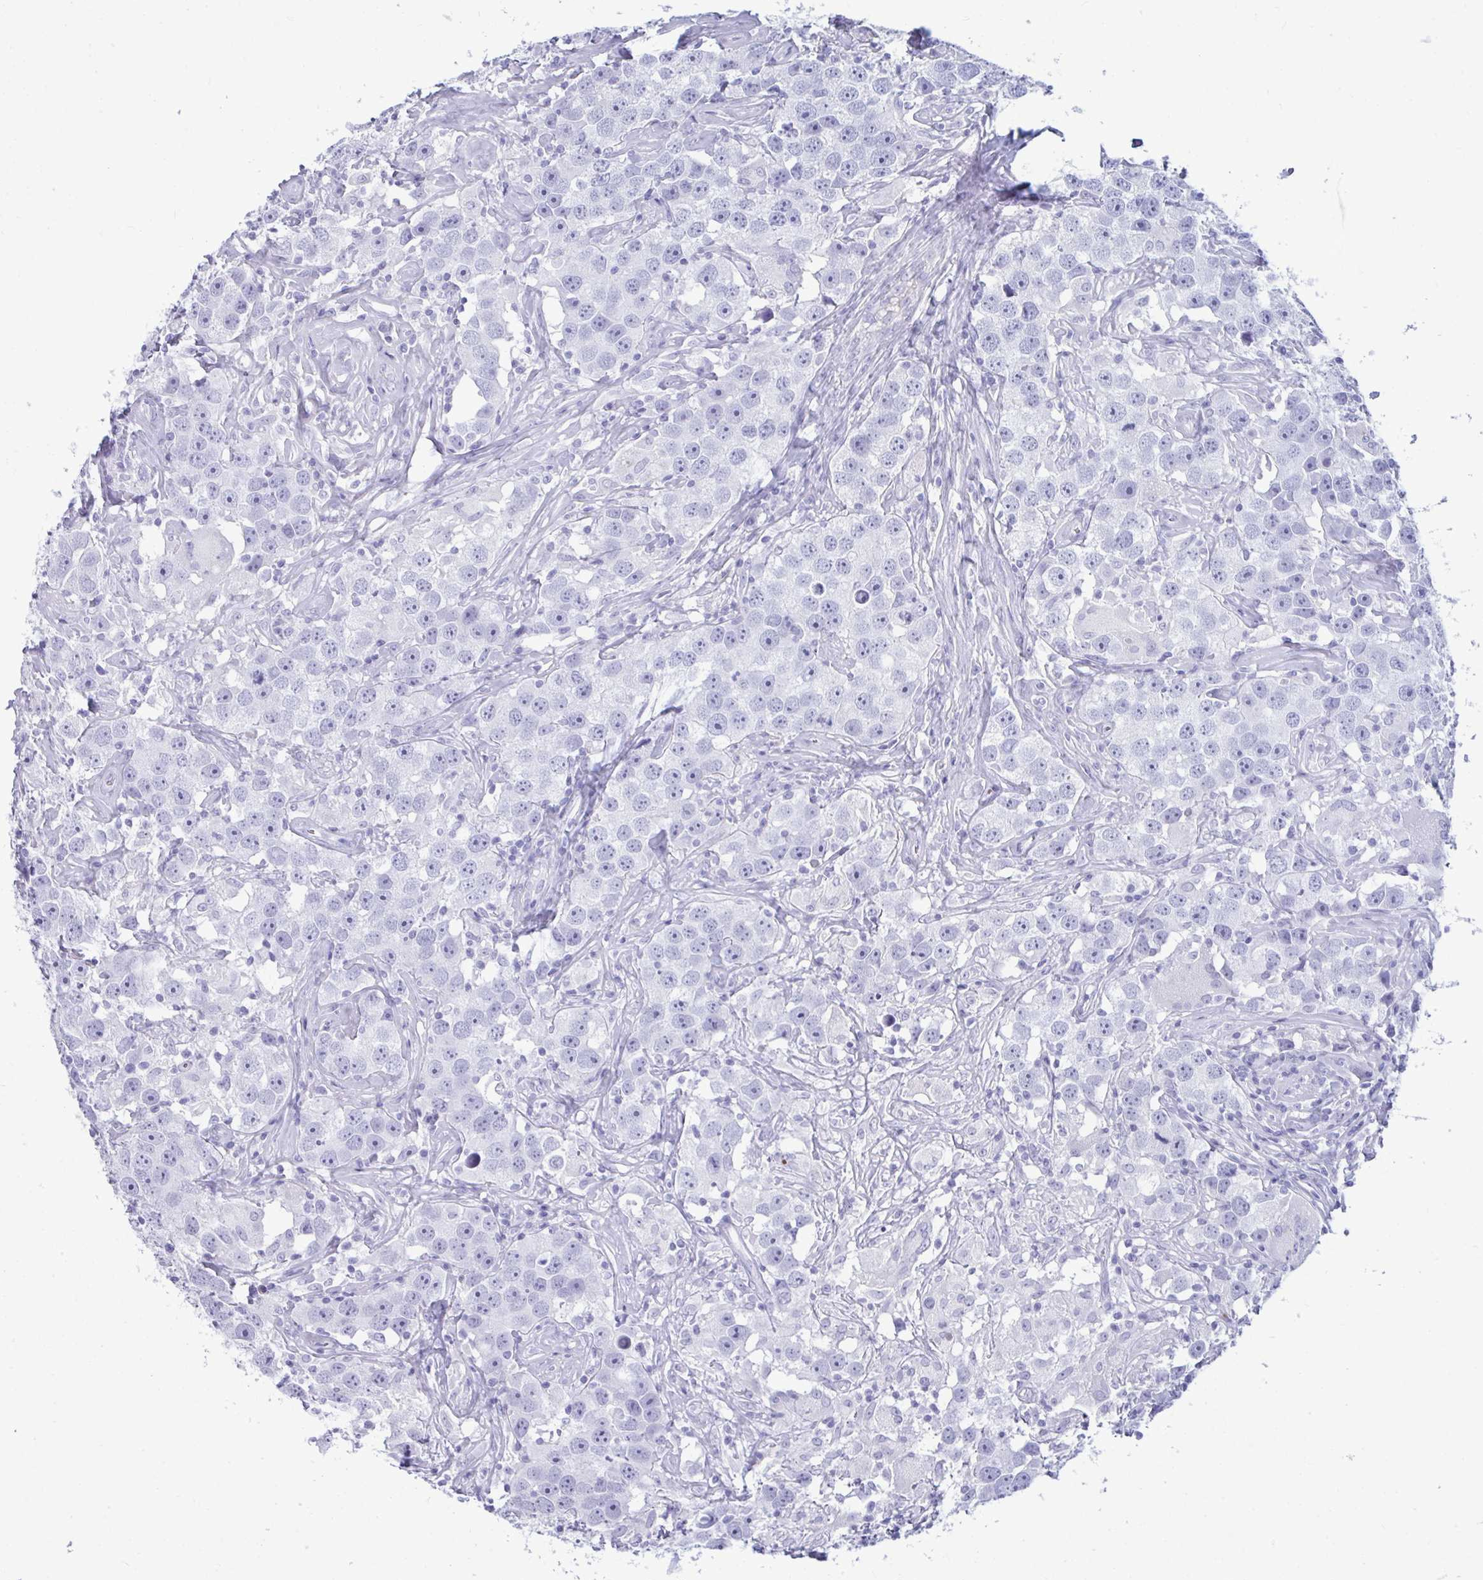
{"staining": {"intensity": "negative", "quantity": "none", "location": "none"}, "tissue": "testis cancer", "cell_type": "Tumor cells", "image_type": "cancer", "snomed": [{"axis": "morphology", "description": "Seminoma, NOS"}, {"axis": "topography", "description": "Testis"}], "caption": "Immunohistochemistry (IHC) of human testis cancer shows no expression in tumor cells.", "gene": "ANKRD60", "patient": {"sex": "male", "age": 49}}